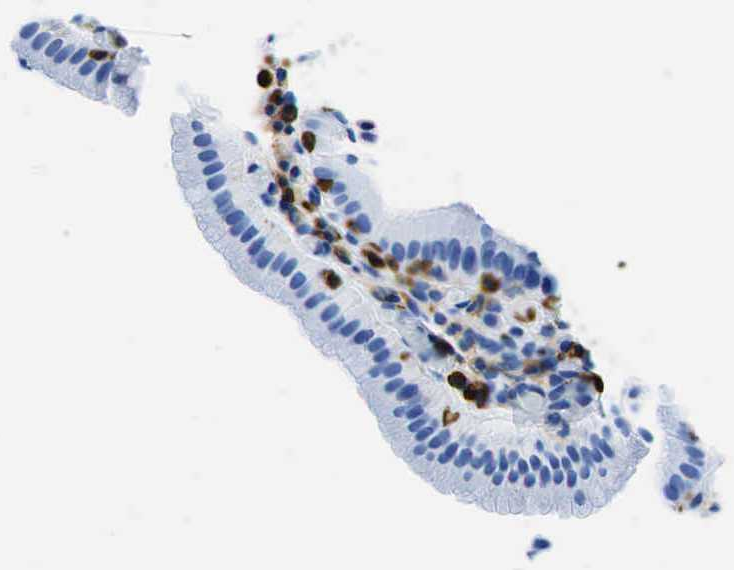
{"staining": {"intensity": "negative", "quantity": "none", "location": "none"}, "tissue": "gallbladder", "cell_type": "Glandular cells", "image_type": "normal", "snomed": [{"axis": "morphology", "description": "Normal tissue, NOS"}, {"axis": "topography", "description": "Gallbladder"}], "caption": "The photomicrograph reveals no staining of glandular cells in unremarkable gallbladder. (Stains: DAB immunohistochemistry with hematoxylin counter stain, Microscopy: brightfield microscopy at high magnification).", "gene": "PTPRC", "patient": {"sex": "female", "age": 76}}